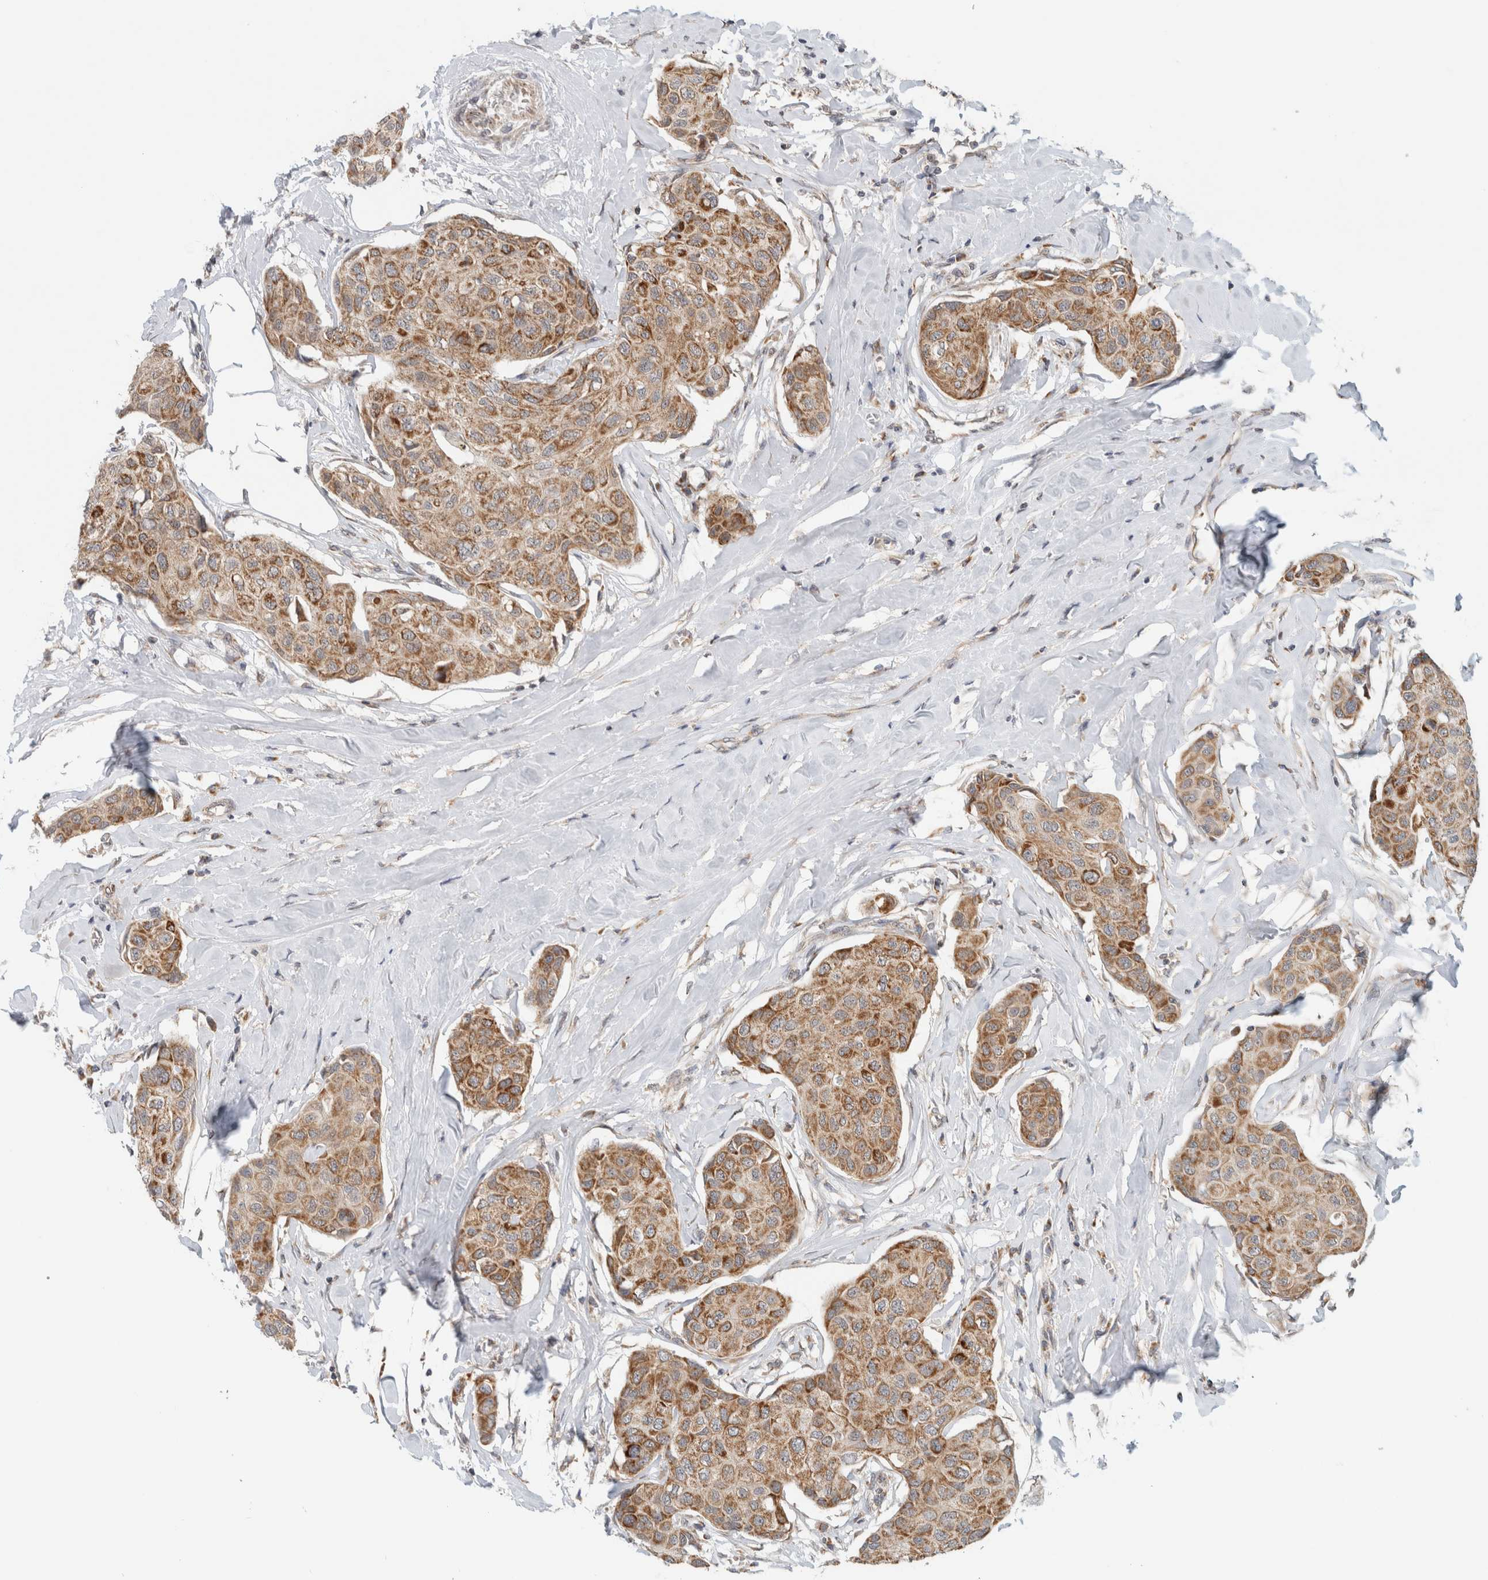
{"staining": {"intensity": "moderate", "quantity": ">75%", "location": "cytoplasmic/membranous"}, "tissue": "breast cancer", "cell_type": "Tumor cells", "image_type": "cancer", "snomed": [{"axis": "morphology", "description": "Duct carcinoma"}, {"axis": "topography", "description": "Breast"}], "caption": "Breast infiltrating ductal carcinoma stained with a brown dye shows moderate cytoplasmic/membranous positive staining in approximately >75% of tumor cells.", "gene": "CMC2", "patient": {"sex": "female", "age": 80}}